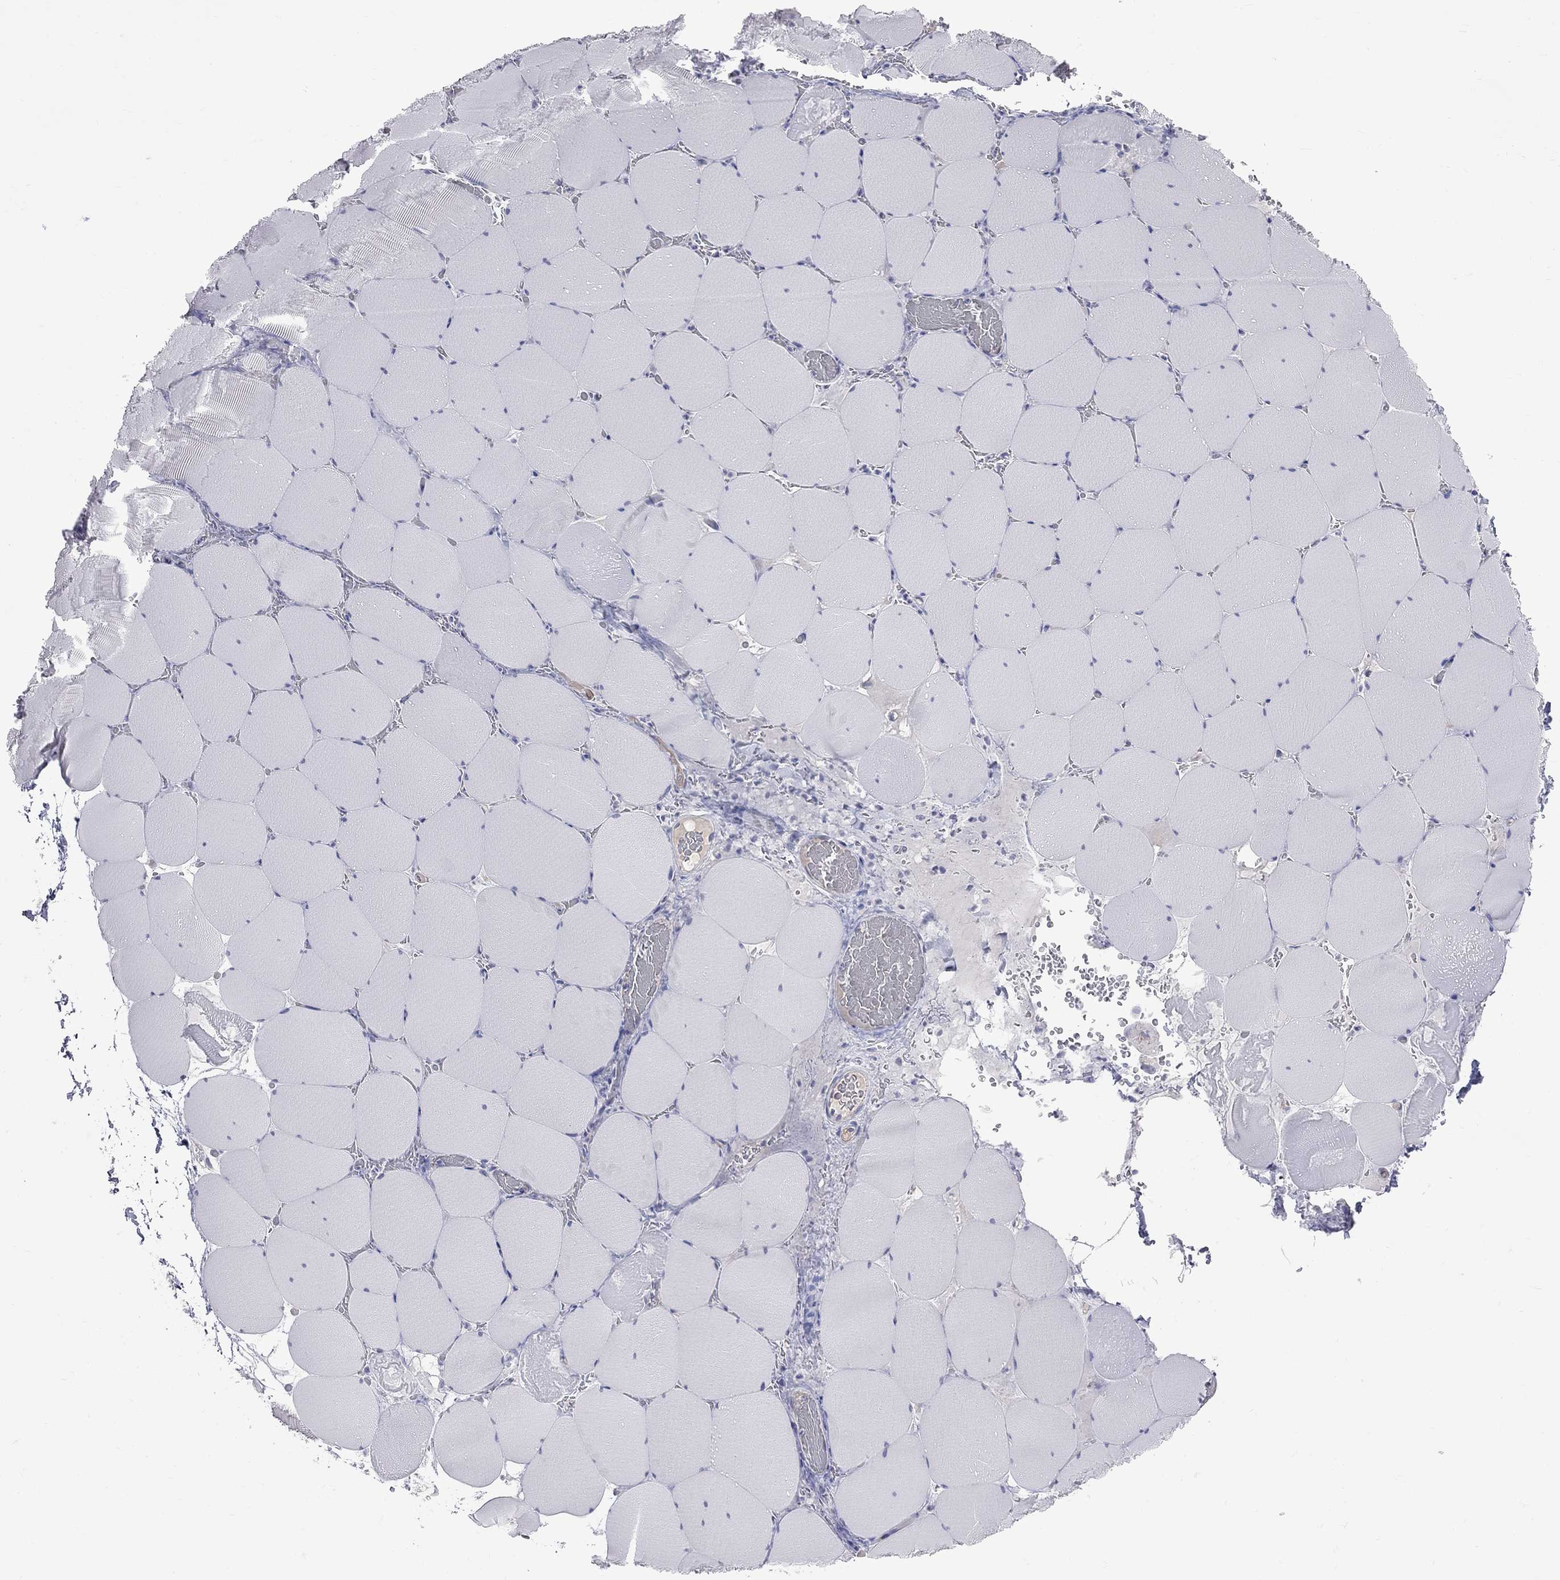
{"staining": {"intensity": "negative", "quantity": "none", "location": "none"}, "tissue": "skeletal muscle", "cell_type": "Myocytes", "image_type": "normal", "snomed": [{"axis": "morphology", "description": "Normal tissue, NOS"}, {"axis": "morphology", "description": "Malignant melanoma, Metastatic site"}, {"axis": "topography", "description": "Skeletal muscle"}], "caption": "DAB immunohistochemical staining of normal human skeletal muscle demonstrates no significant staining in myocytes. (DAB (3,3'-diaminobenzidine) immunohistochemistry visualized using brightfield microscopy, high magnification).", "gene": "KCND2", "patient": {"sex": "male", "age": 50}}